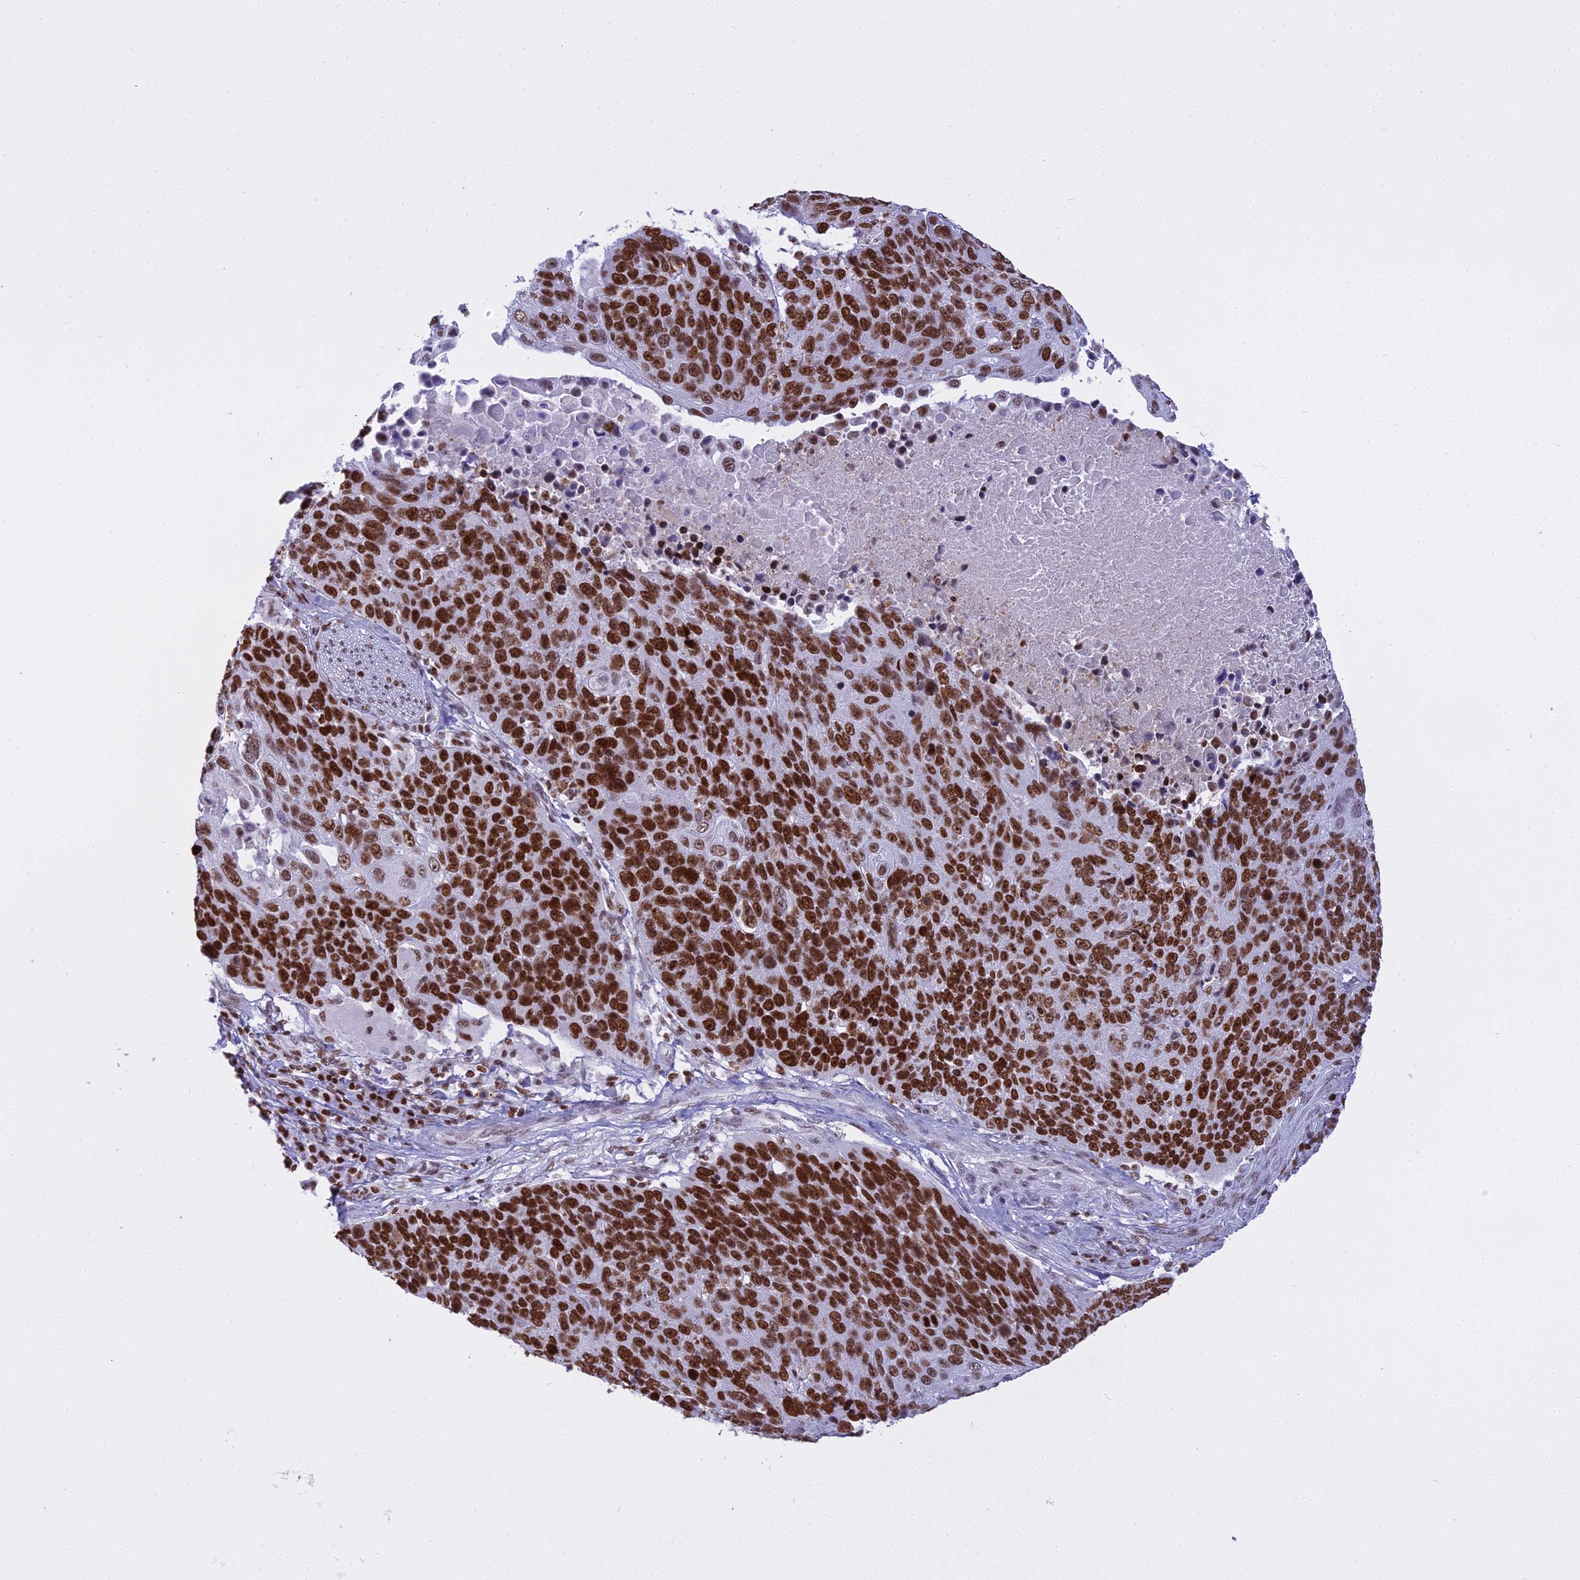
{"staining": {"intensity": "strong", "quantity": ">75%", "location": "nuclear"}, "tissue": "lung cancer", "cell_type": "Tumor cells", "image_type": "cancer", "snomed": [{"axis": "morphology", "description": "Normal tissue, NOS"}, {"axis": "morphology", "description": "Squamous cell carcinoma, NOS"}, {"axis": "topography", "description": "Lymph node"}, {"axis": "topography", "description": "Lung"}], "caption": "A histopathology image showing strong nuclear positivity in approximately >75% of tumor cells in lung squamous cell carcinoma, as visualized by brown immunohistochemical staining.", "gene": "PARP1", "patient": {"sex": "male", "age": 66}}